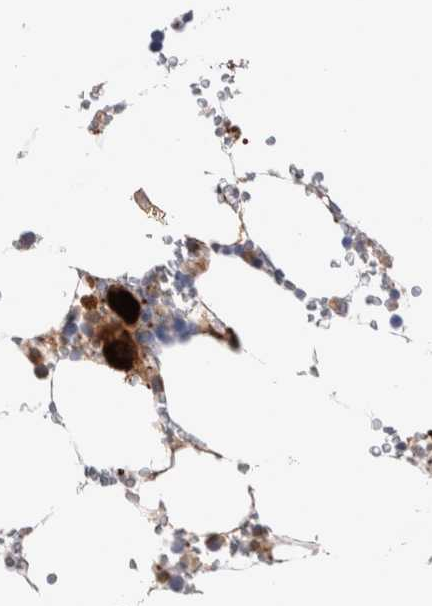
{"staining": {"intensity": "moderate", "quantity": ">75%", "location": "cytoplasmic/membranous"}, "tissue": "bone marrow", "cell_type": "Hematopoietic cells", "image_type": "normal", "snomed": [{"axis": "morphology", "description": "Normal tissue, NOS"}, {"axis": "topography", "description": "Bone marrow"}], "caption": "Protein positivity by immunohistochemistry shows moderate cytoplasmic/membranous expression in approximately >75% of hematopoietic cells in benign bone marrow.", "gene": "FFAR2", "patient": {"sex": "male", "age": 70}}